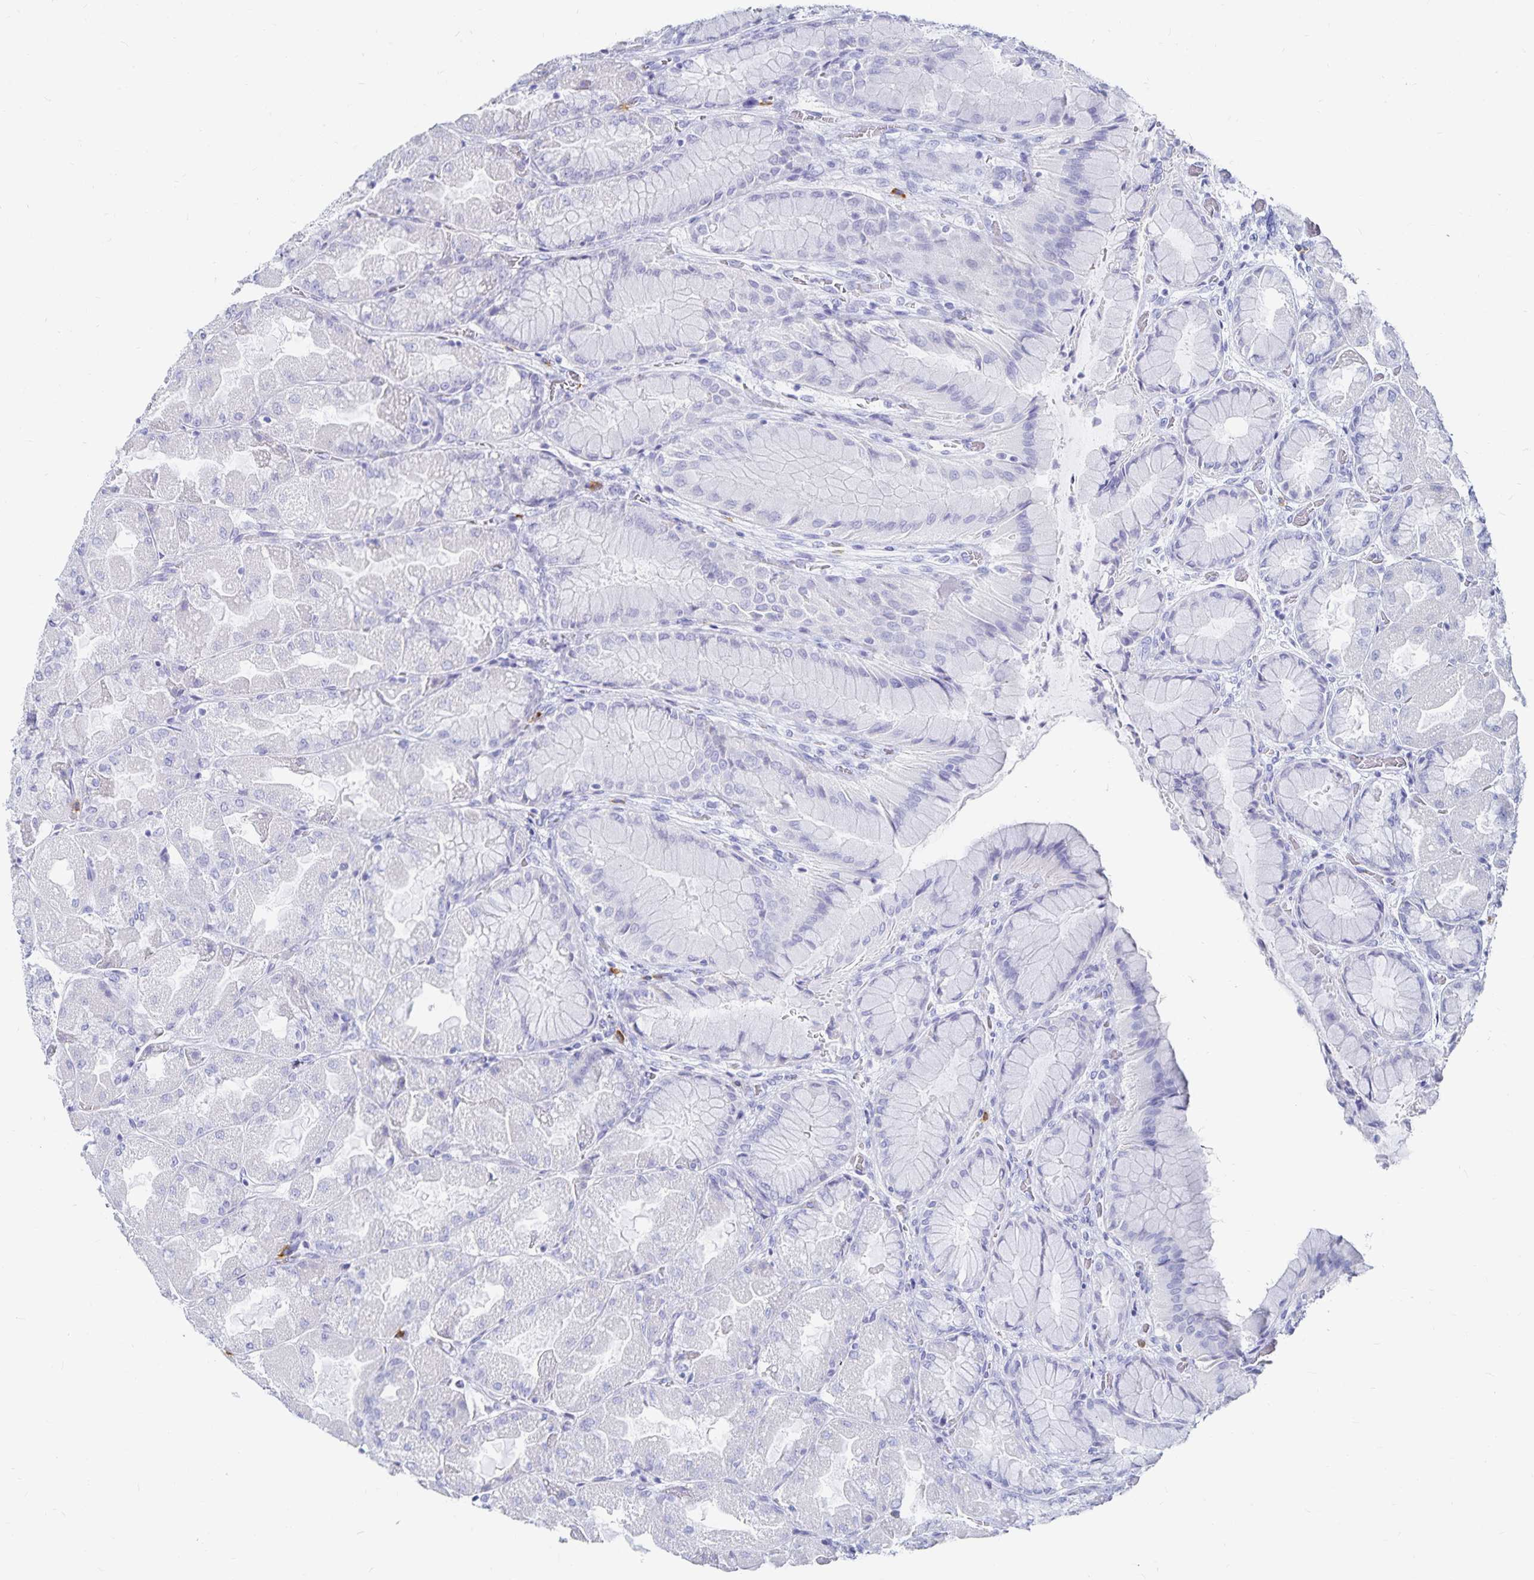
{"staining": {"intensity": "negative", "quantity": "none", "location": "none"}, "tissue": "stomach", "cell_type": "Glandular cells", "image_type": "normal", "snomed": [{"axis": "morphology", "description": "Normal tissue, NOS"}, {"axis": "topography", "description": "Stomach"}], "caption": "Immunohistochemistry micrograph of unremarkable stomach stained for a protein (brown), which shows no expression in glandular cells.", "gene": "TNIP1", "patient": {"sex": "female", "age": 61}}